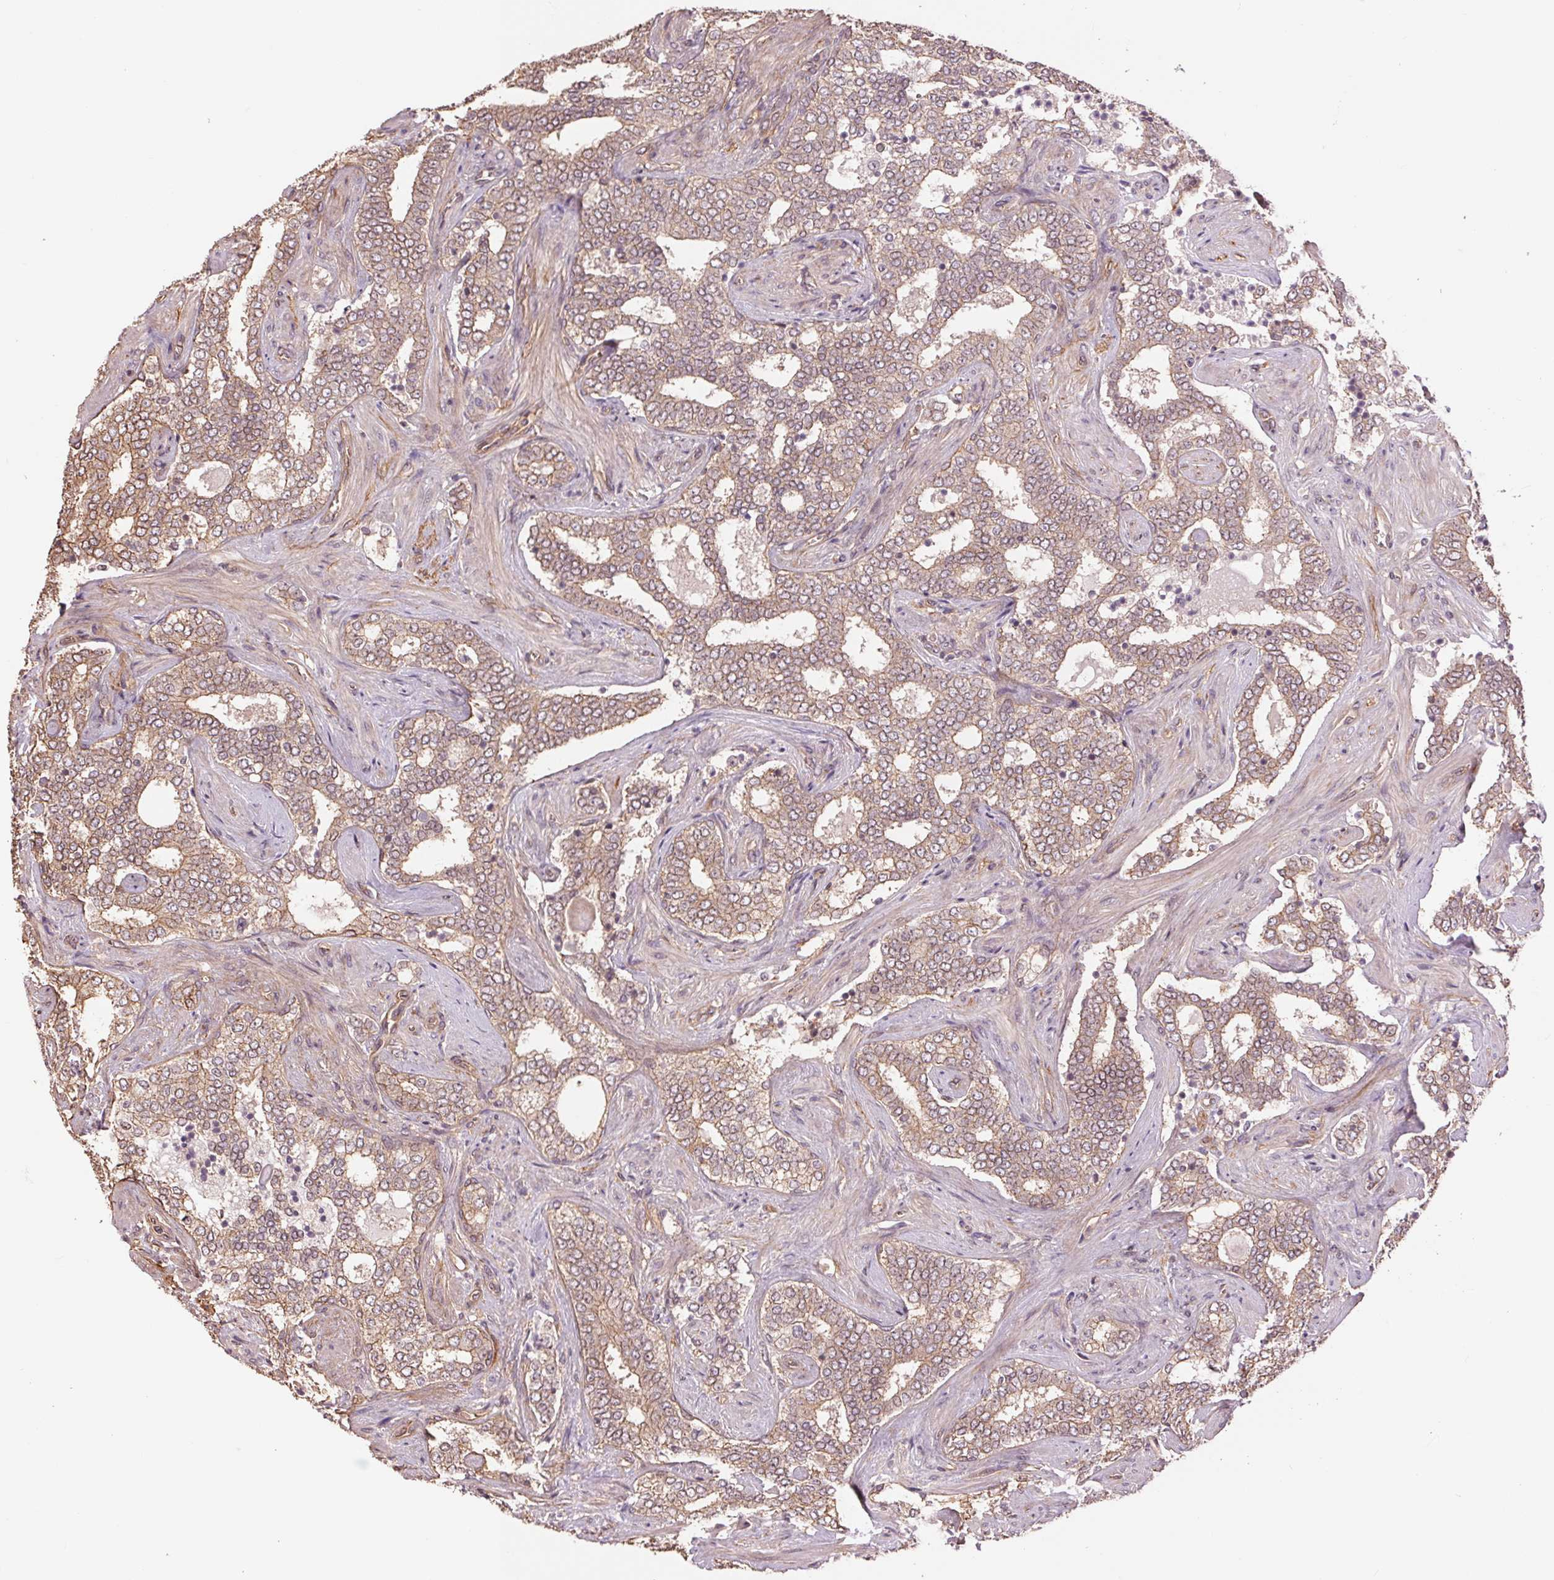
{"staining": {"intensity": "weak", "quantity": "25%-75%", "location": "cytoplasmic/membranous"}, "tissue": "prostate cancer", "cell_type": "Tumor cells", "image_type": "cancer", "snomed": [{"axis": "morphology", "description": "Adenocarcinoma, High grade"}, {"axis": "topography", "description": "Prostate"}], "caption": "An image of human prostate cancer (high-grade adenocarcinoma) stained for a protein demonstrates weak cytoplasmic/membranous brown staining in tumor cells. (Stains: DAB in brown, nuclei in blue, Microscopy: brightfield microscopy at high magnification).", "gene": "PALM", "patient": {"sex": "male", "age": 60}}